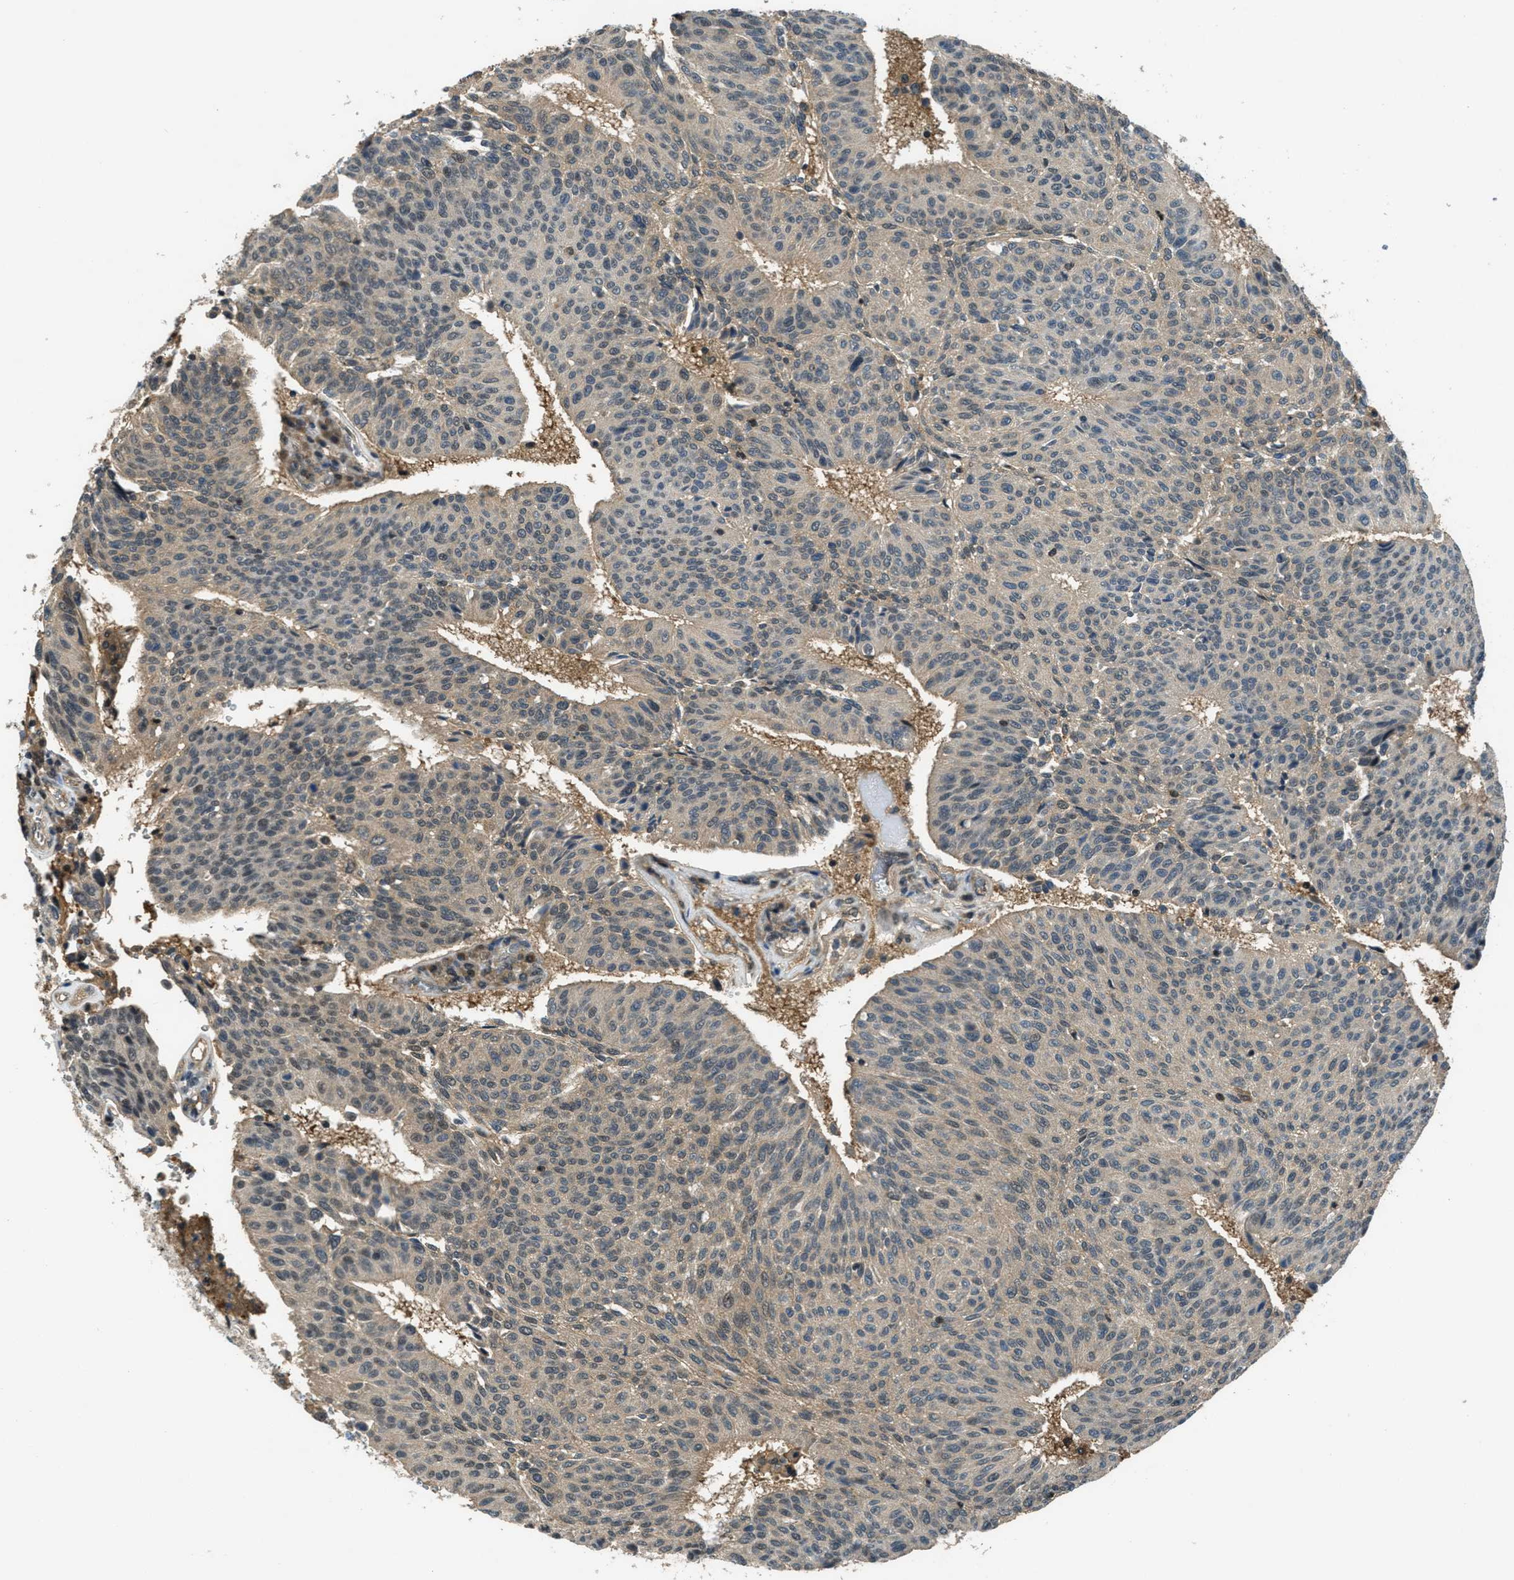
{"staining": {"intensity": "weak", "quantity": "25%-75%", "location": "cytoplasmic/membranous"}, "tissue": "urothelial cancer", "cell_type": "Tumor cells", "image_type": "cancer", "snomed": [{"axis": "morphology", "description": "Urothelial carcinoma, High grade"}, {"axis": "topography", "description": "Urinary bladder"}], "caption": "Immunohistochemistry (IHC) of human urothelial cancer demonstrates low levels of weak cytoplasmic/membranous expression in about 25%-75% of tumor cells.", "gene": "DUSP6", "patient": {"sex": "male", "age": 66}}